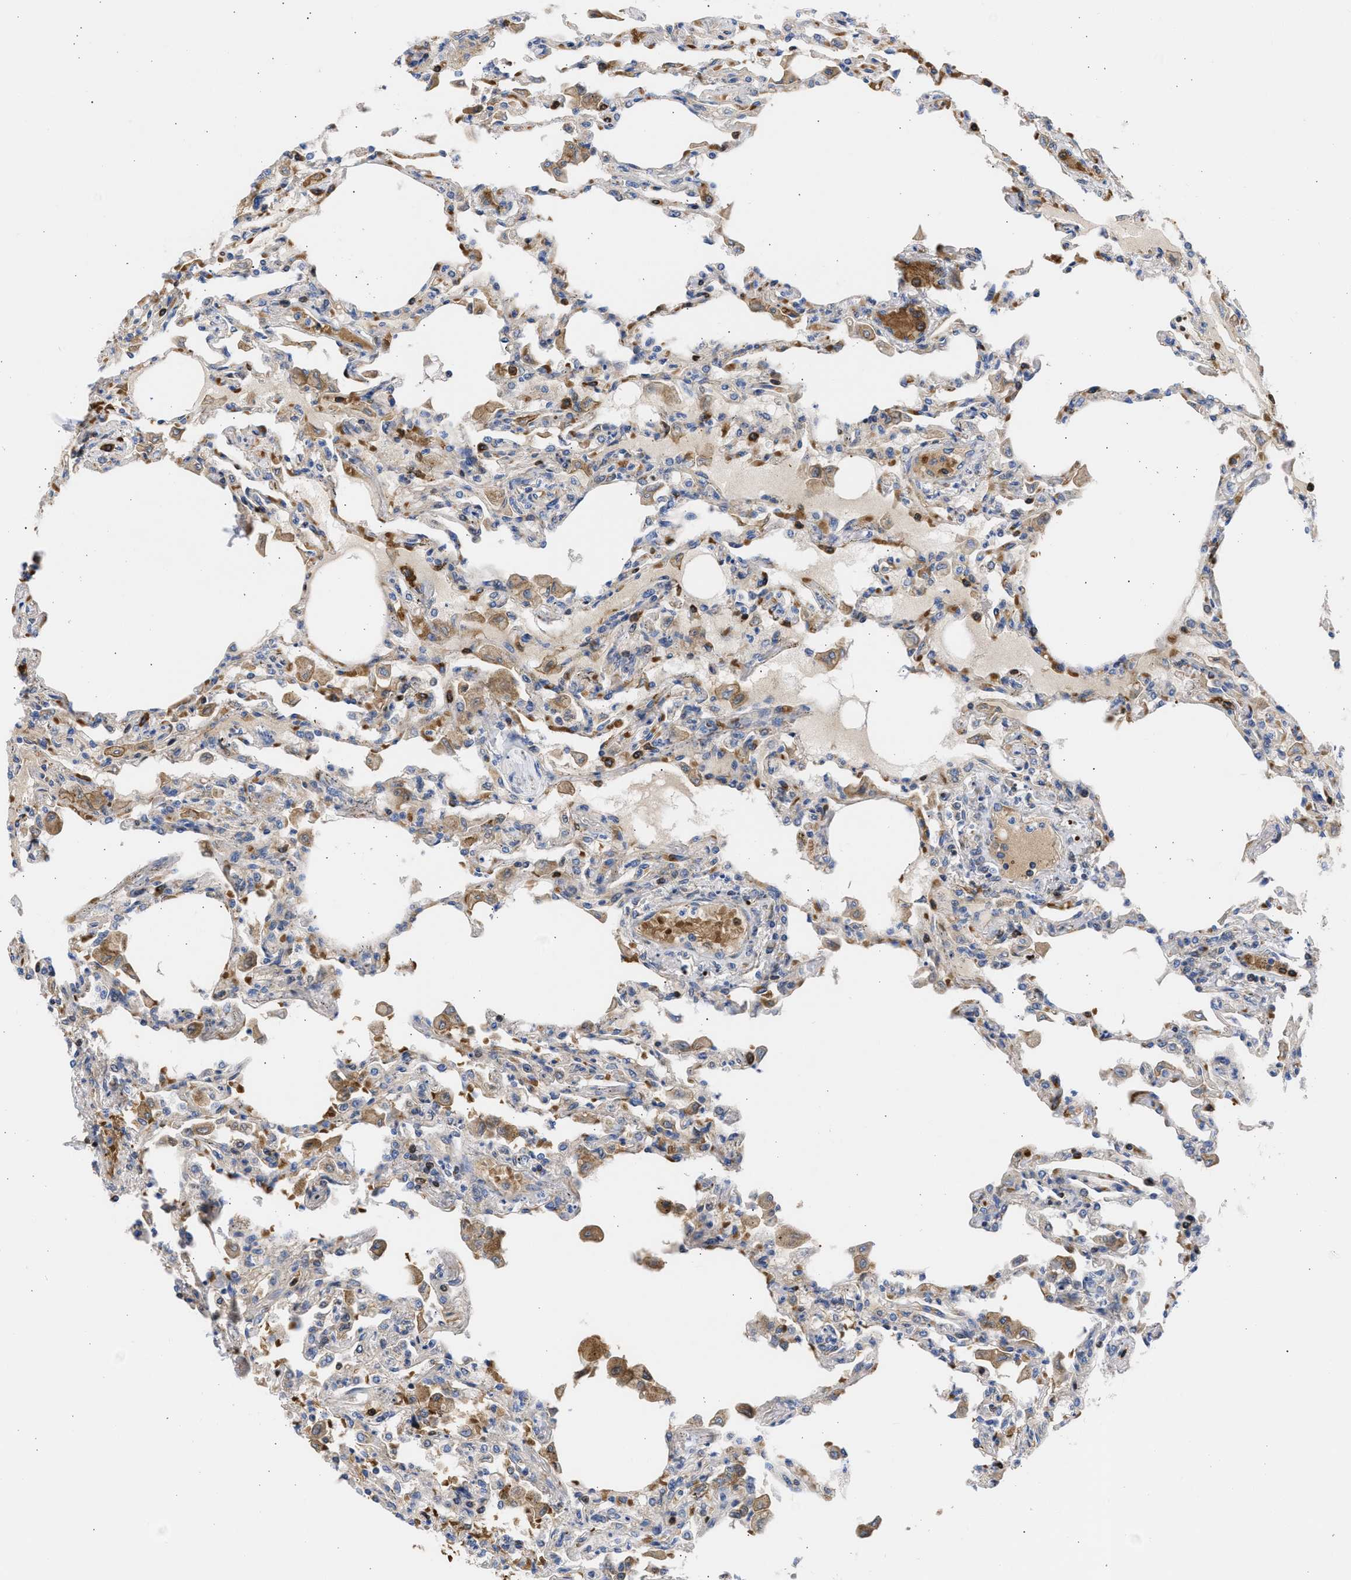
{"staining": {"intensity": "strong", "quantity": "<25%", "location": "cytoplasmic/membranous"}, "tissue": "lung", "cell_type": "Alveolar cells", "image_type": "normal", "snomed": [{"axis": "morphology", "description": "Normal tissue, NOS"}, {"axis": "topography", "description": "Bronchus"}, {"axis": "topography", "description": "Lung"}], "caption": "A brown stain shows strong cytoplasmic/membranous positivity of a protein in alveolar cells of normal human lung. (Stains: DAB (3,3'-diaminobenzidine) in brown, nuclei in blue, Microscopy: brightfield microscopy at high magnification).", "gene": "BTG3", "patient": {"sex": "female", "age": 49}}